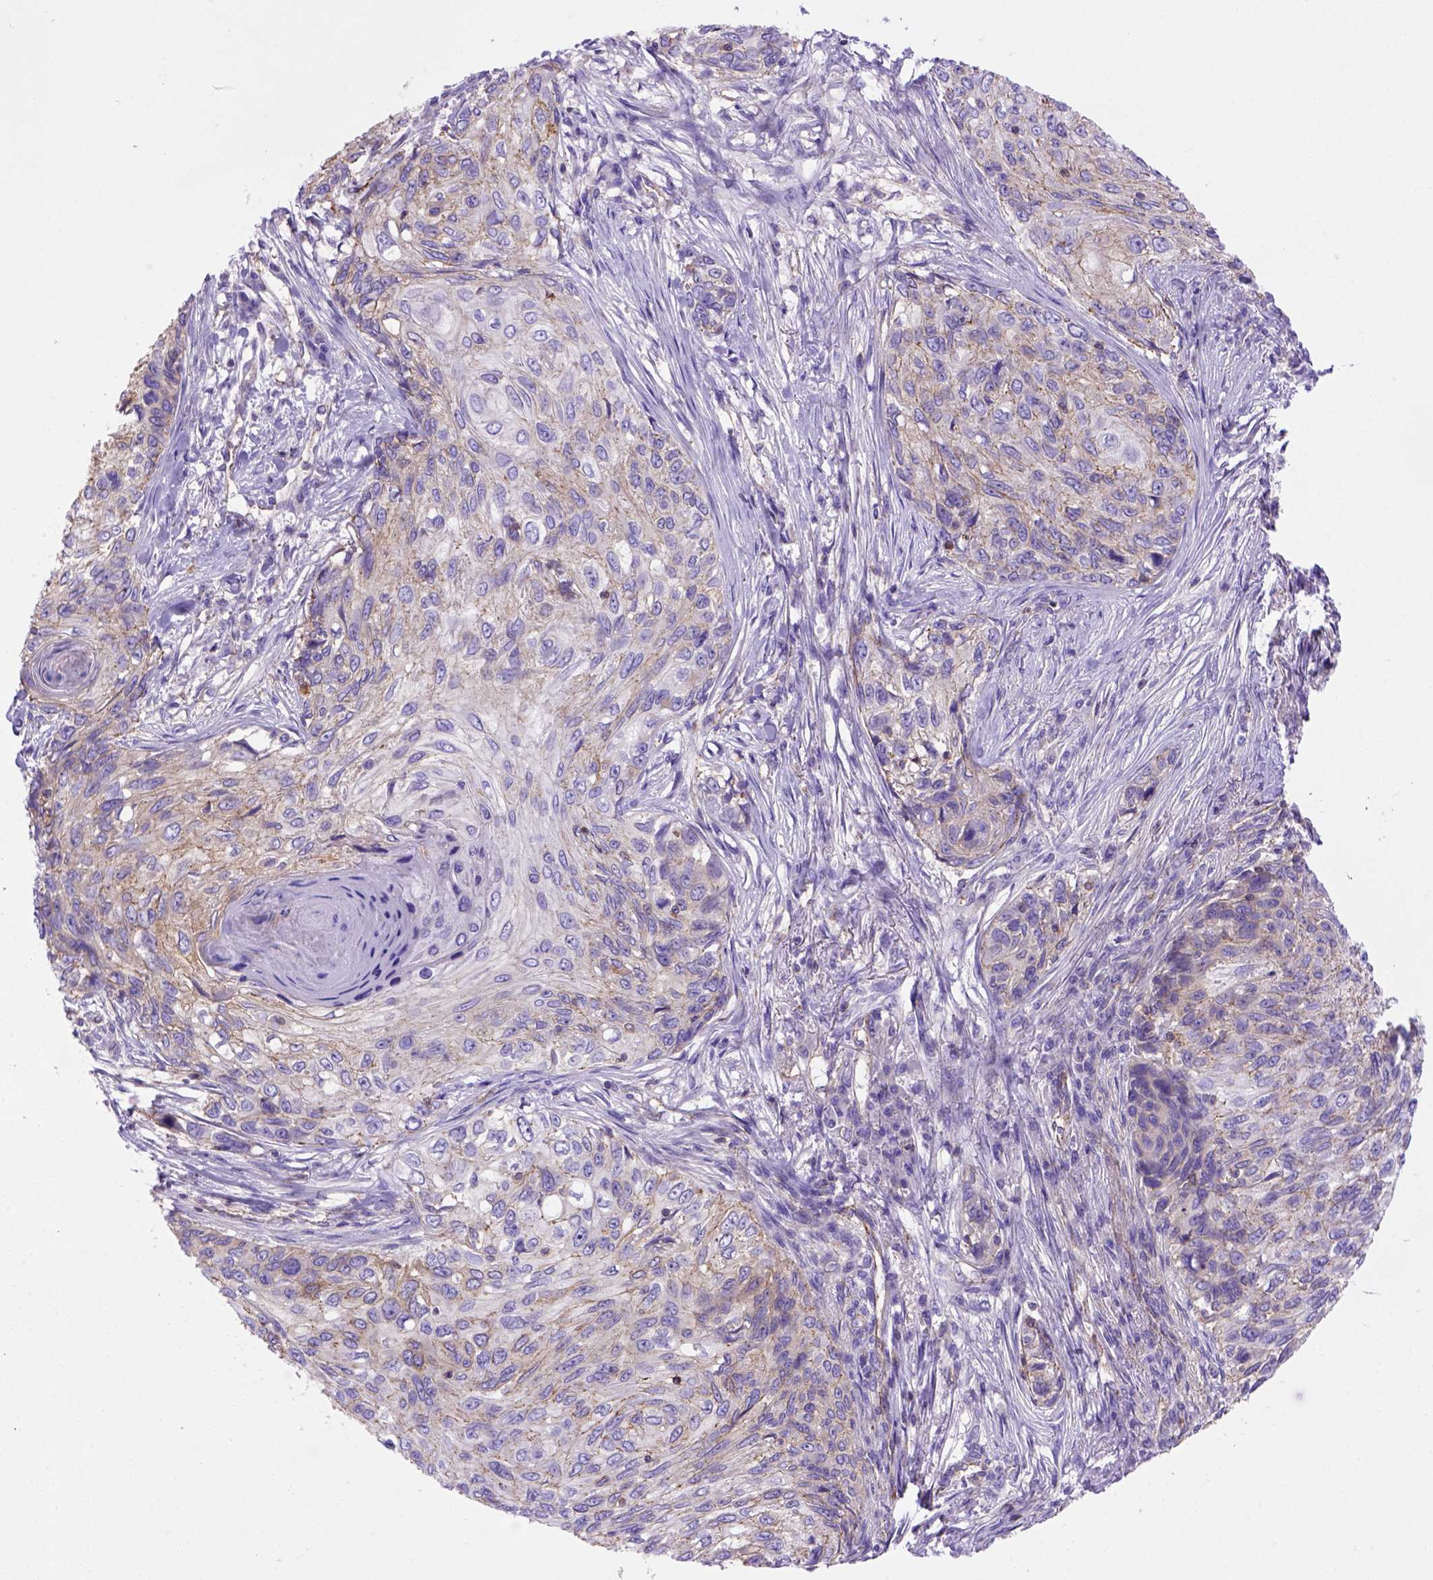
{"staining": {"intensity": "moderate", "quantity": ">75%", "location": "cytoplasmic/membranous"}, "tissue": "skin cancer", "cell_type": "Tumor cells", "image_type": "cancer", "snomed": [{"axis": "morphology", "description": "Squamous cell carcinoma, NOS"}, {"axis": "topography", "description": "Skin"}], "caption": "Immunohistochemistry of skin cancer (squamous cell carcinoma) exhibits medium levels of moderate cytoplasmic/membranous expression in about >75% of tumor cells.", "gene": "PEX12", "patient": {"sex": "male", "age": 92}}